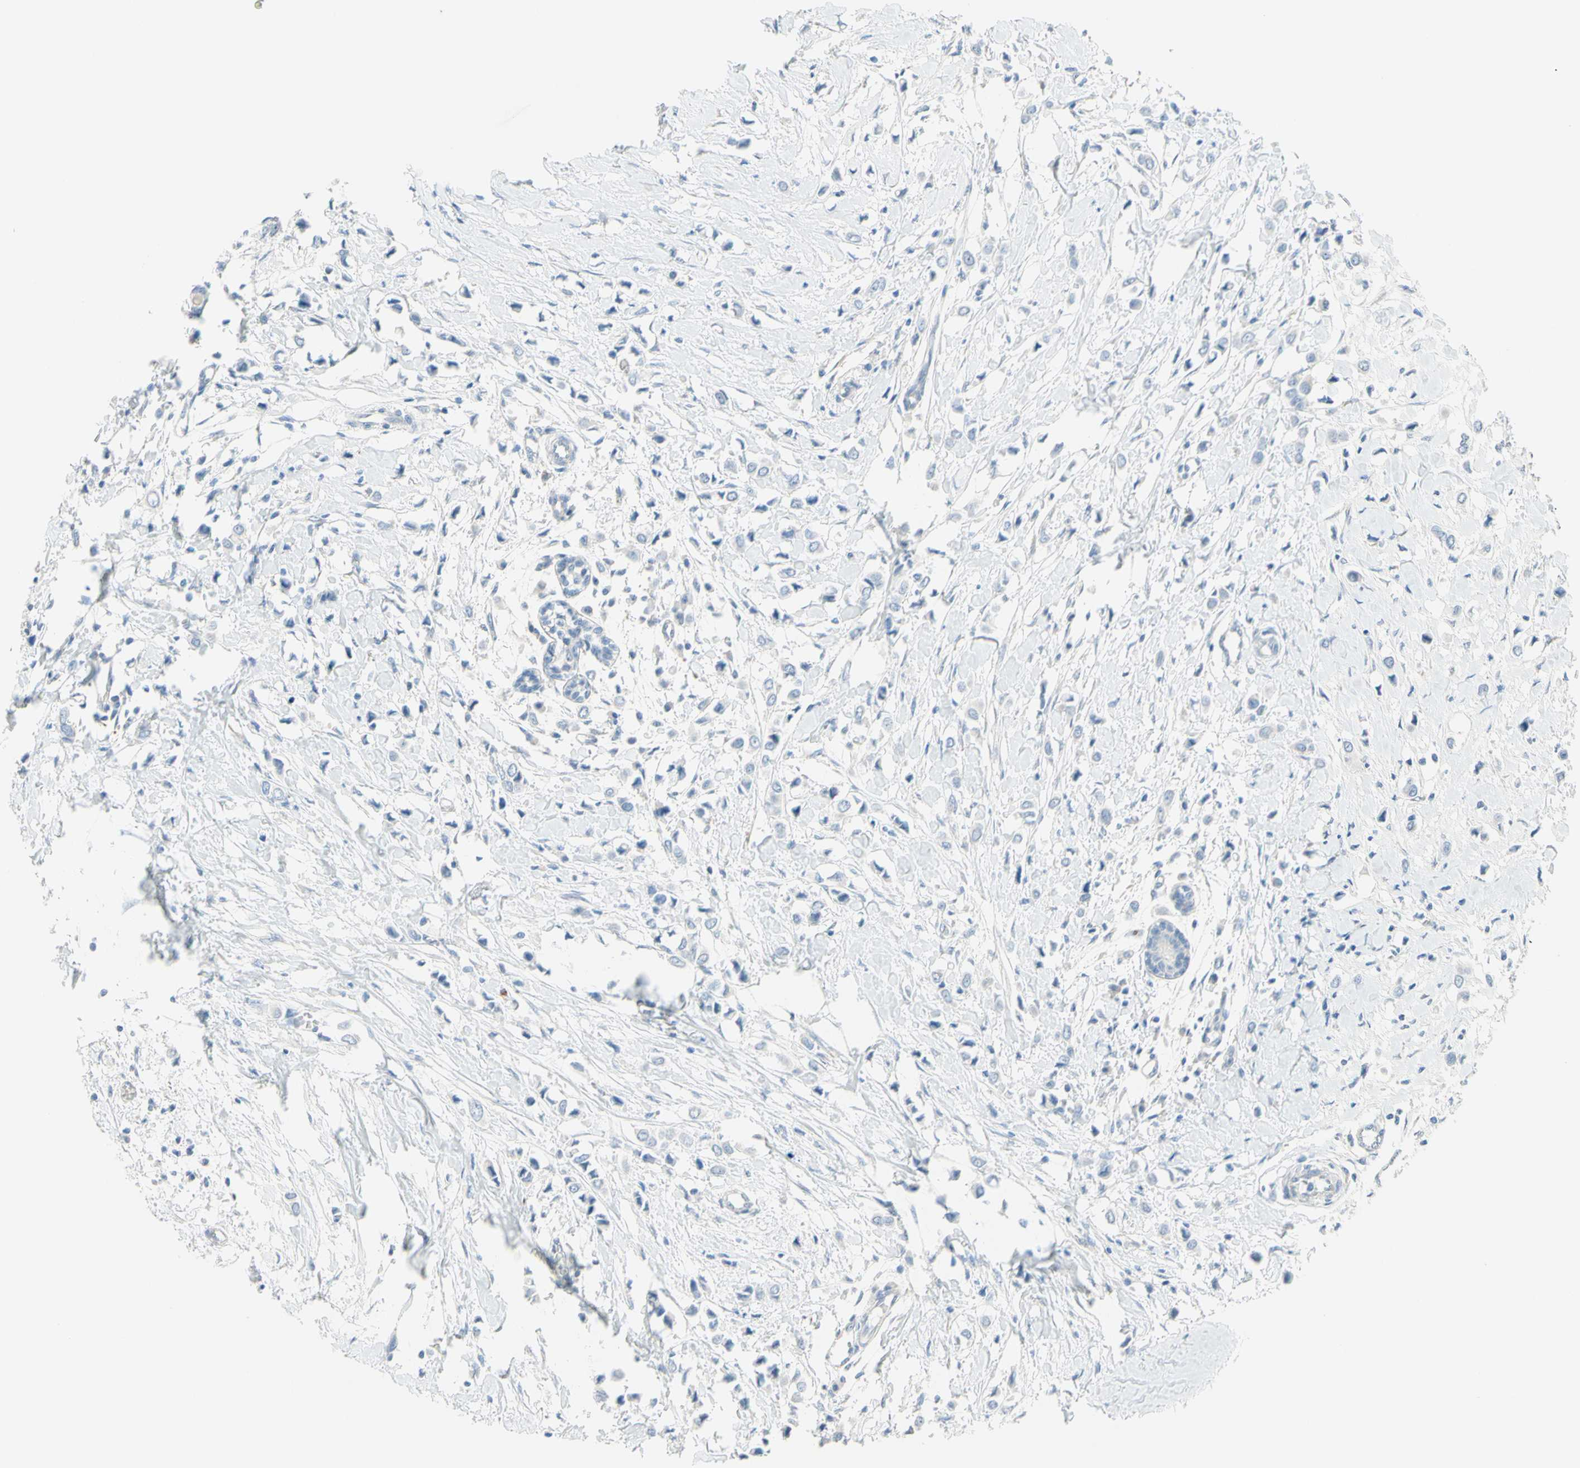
{"staining": {"intensity": "negative", "quantity": "none", "location": "none"}, "tissue": "breast cancer", "cell_type": "Tumor cells", "image_type": "cancer", "snomed": [{"axis": "morphology", "description": "Lobular carcinoma"}, {"axis": "topography", "description": "Breast"}], "caption": "This image is of breast cancer (lobular carcinoma) stained with immunohistochemistry to label a protein in brown with the nuclei are counter-stained blue. There is no positivity in tumor cells.", "gene": "CYSLTR1", "patient": {"sex": "female", "age": 51}}